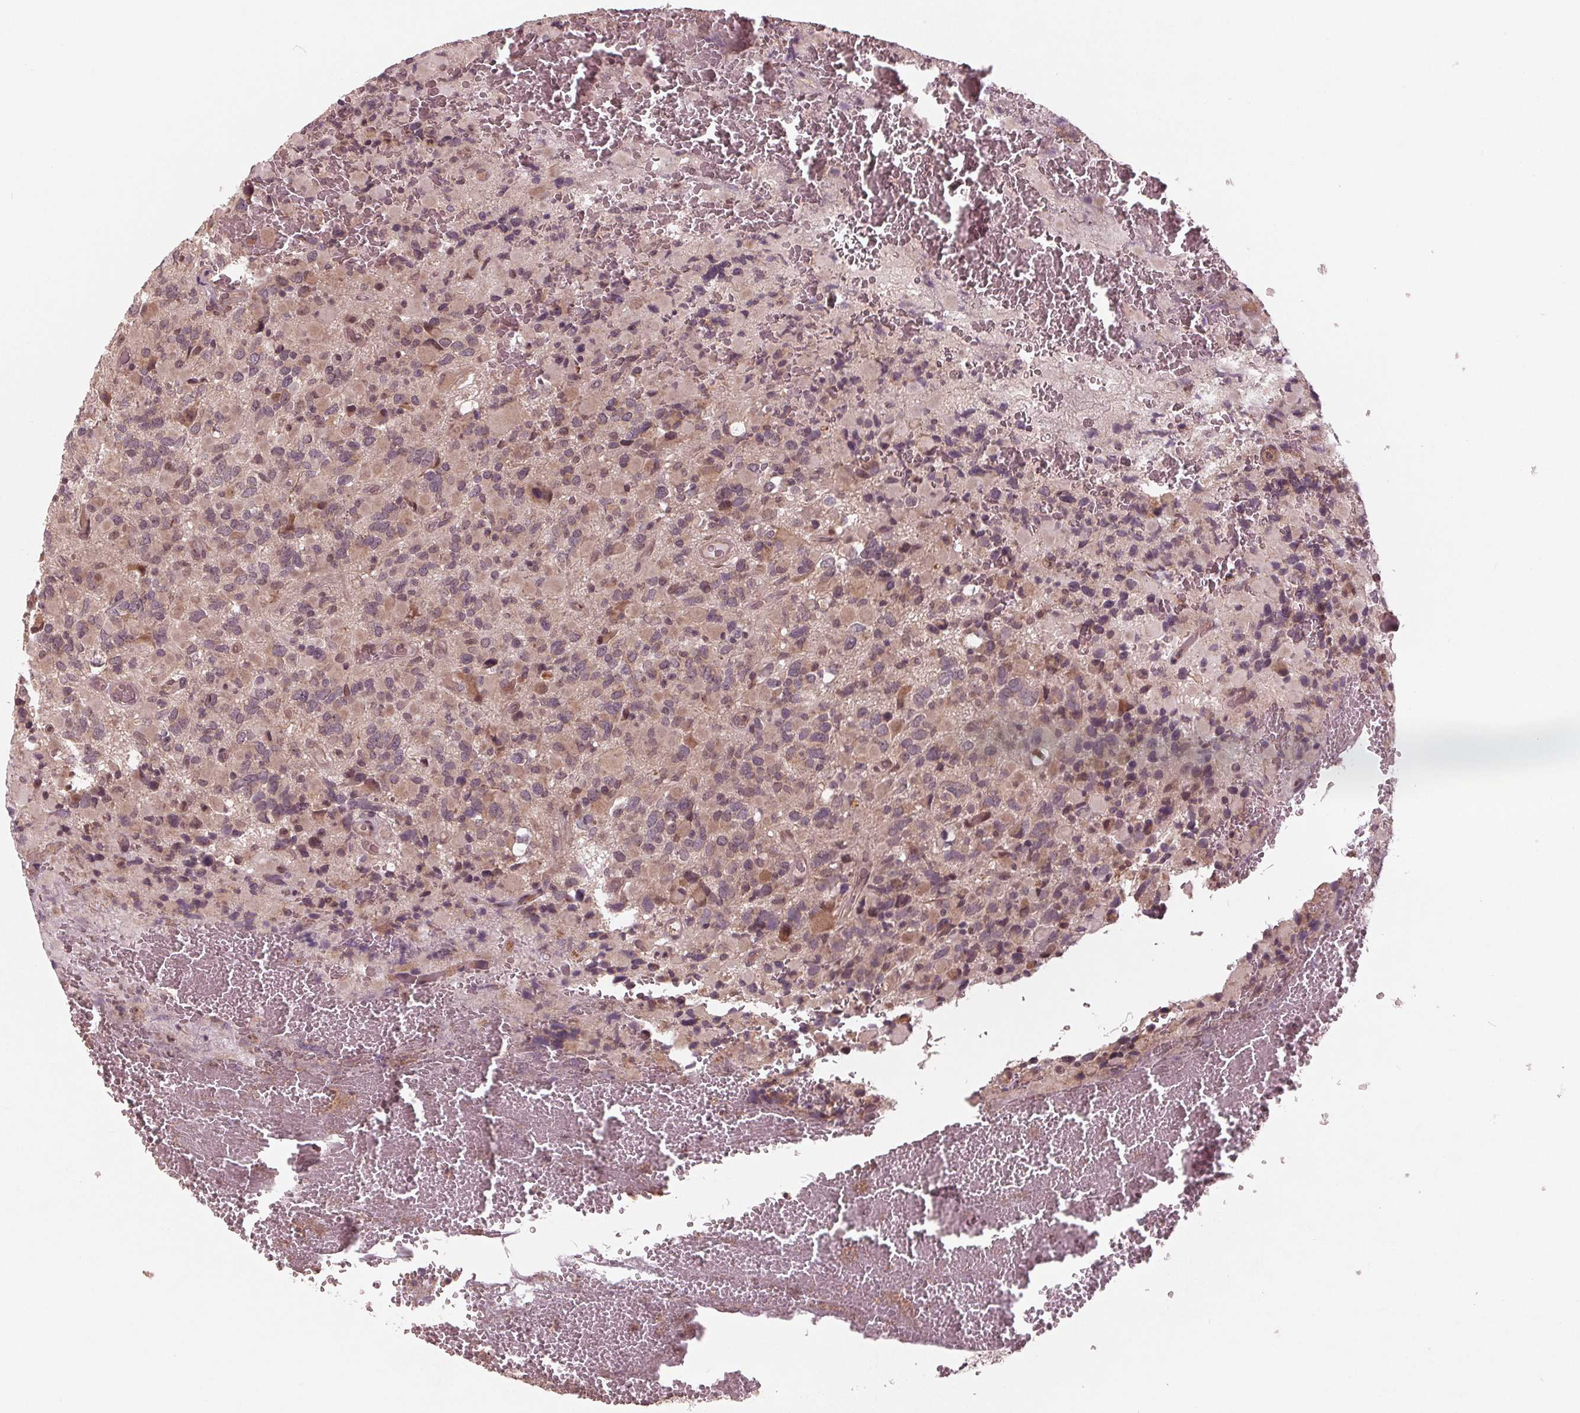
{"staining": {"intensity": "moderate", "quantity": "<25%", "location": "nuclear"}, "tissue": "glioma", "cell_type": "Tumor cells", "image_type": "cancer", "snomed": [{"axis": "morphology", "description": "Glioma, malignant, High grade"}, {"axis": "topography", "description": "Brain"}], "caption": "Immunohistochemistry (IHC) photomicrograph of neoplastic tissue: glioma stained using IHC demonstrates low levels of moderate protein expression localized specifically in the nuclear of tumor cells, appearing as a nuclear brown color.", "gene": "ZNF471", "patient": {"sex": "female", "age": 40}}